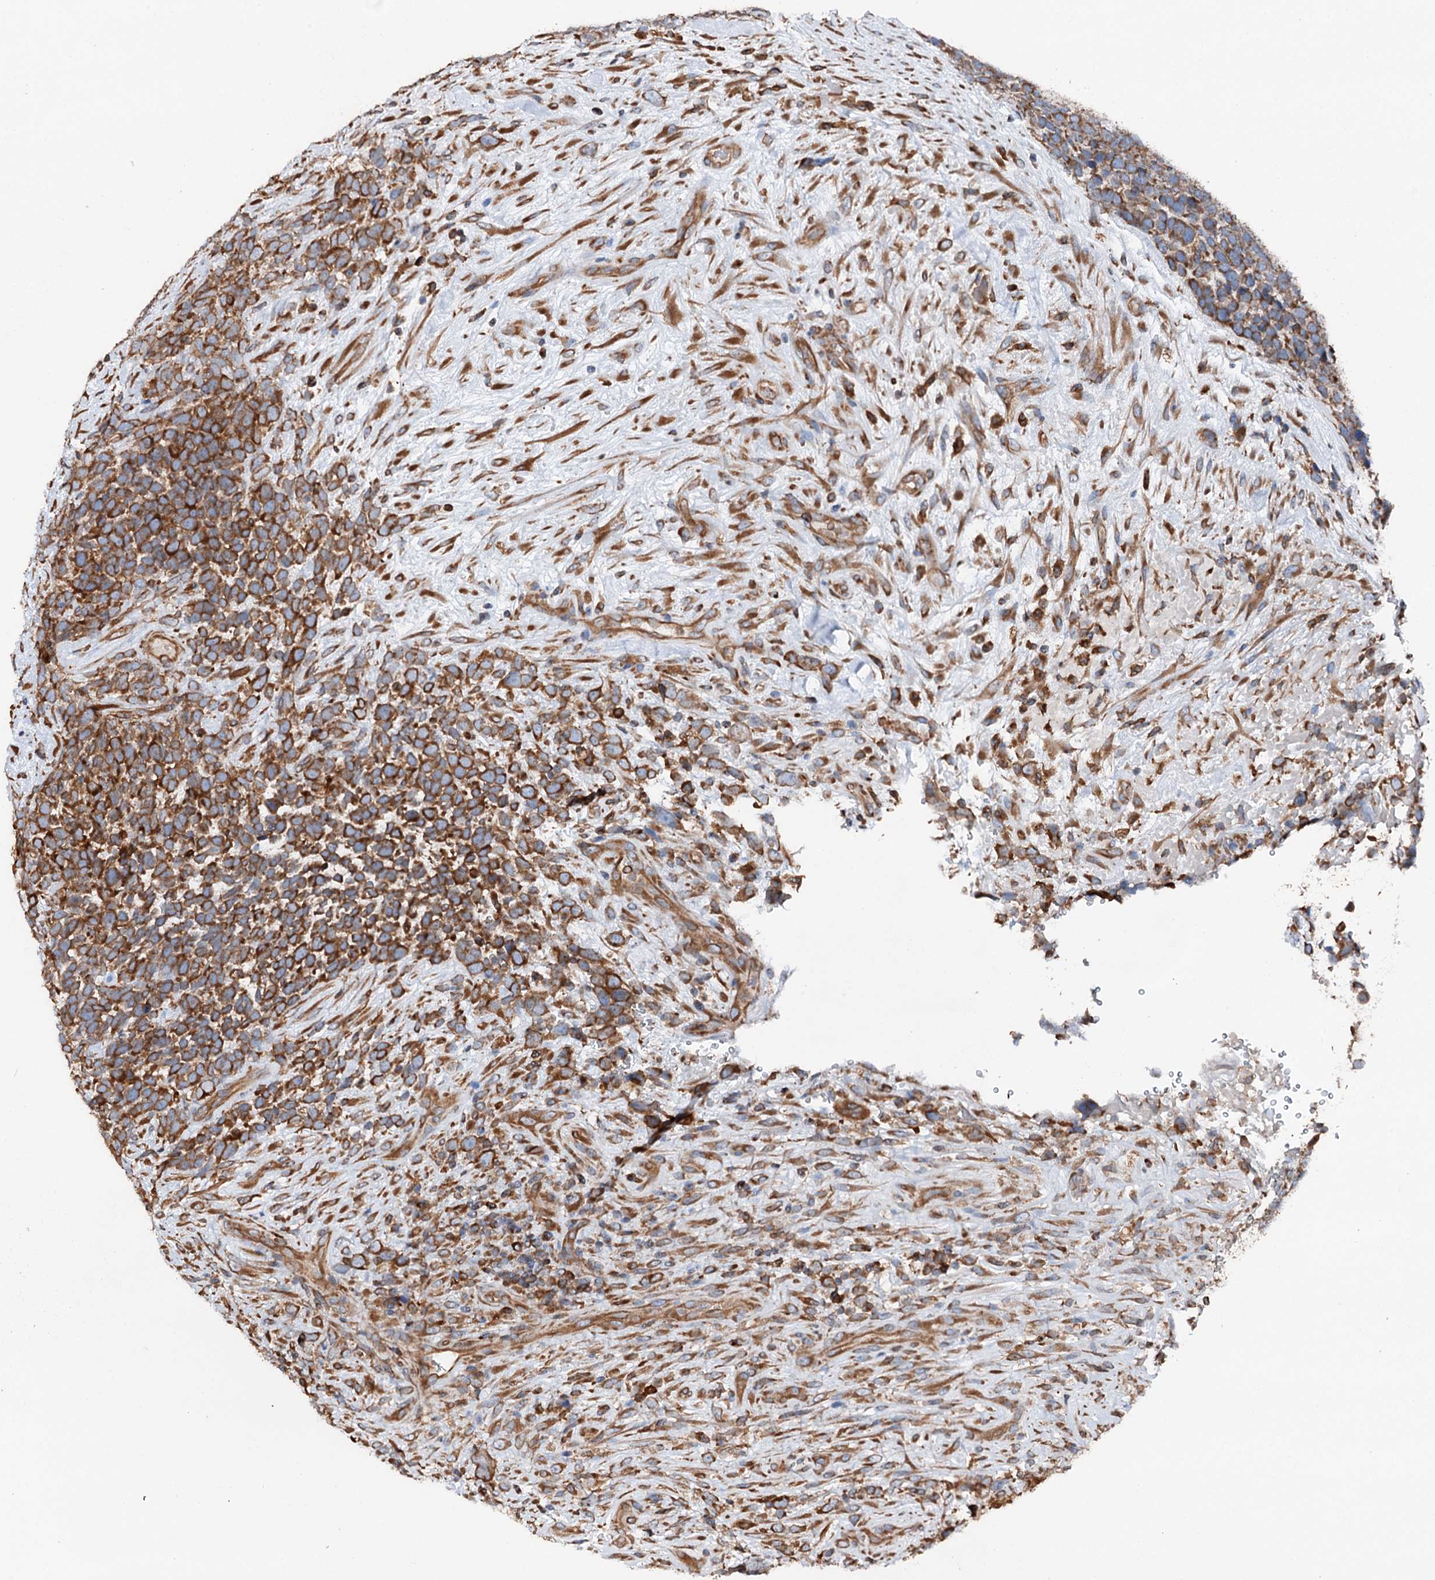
{"staining": {"intensity": "moderate", "quantity": ">75%", "location": "cytoplasmic/membranous"}, "tissue": "urothelial cancer", "cell_type": "Tumor cells", "image_type": "cancer", "snomed": [{"axis": "morphology", "description": "Urothelial carcinoma, High grade"}, {"axis": "topography", "description": "Urinary bladder"}], "caption": "Immunohistochemistry (IHC) image of neoplastic tissue: human urothelial carcinoma (high-grade) stained using immunohistochemistry shows medium levels of moderate protein expression localized specifically in the cytoplasmic/membranous of tumor cells, appearing as a cytoplasmic/membranous brown color.", "gene": "ERP29", "patient": {"sex": "female", "age": 82}}